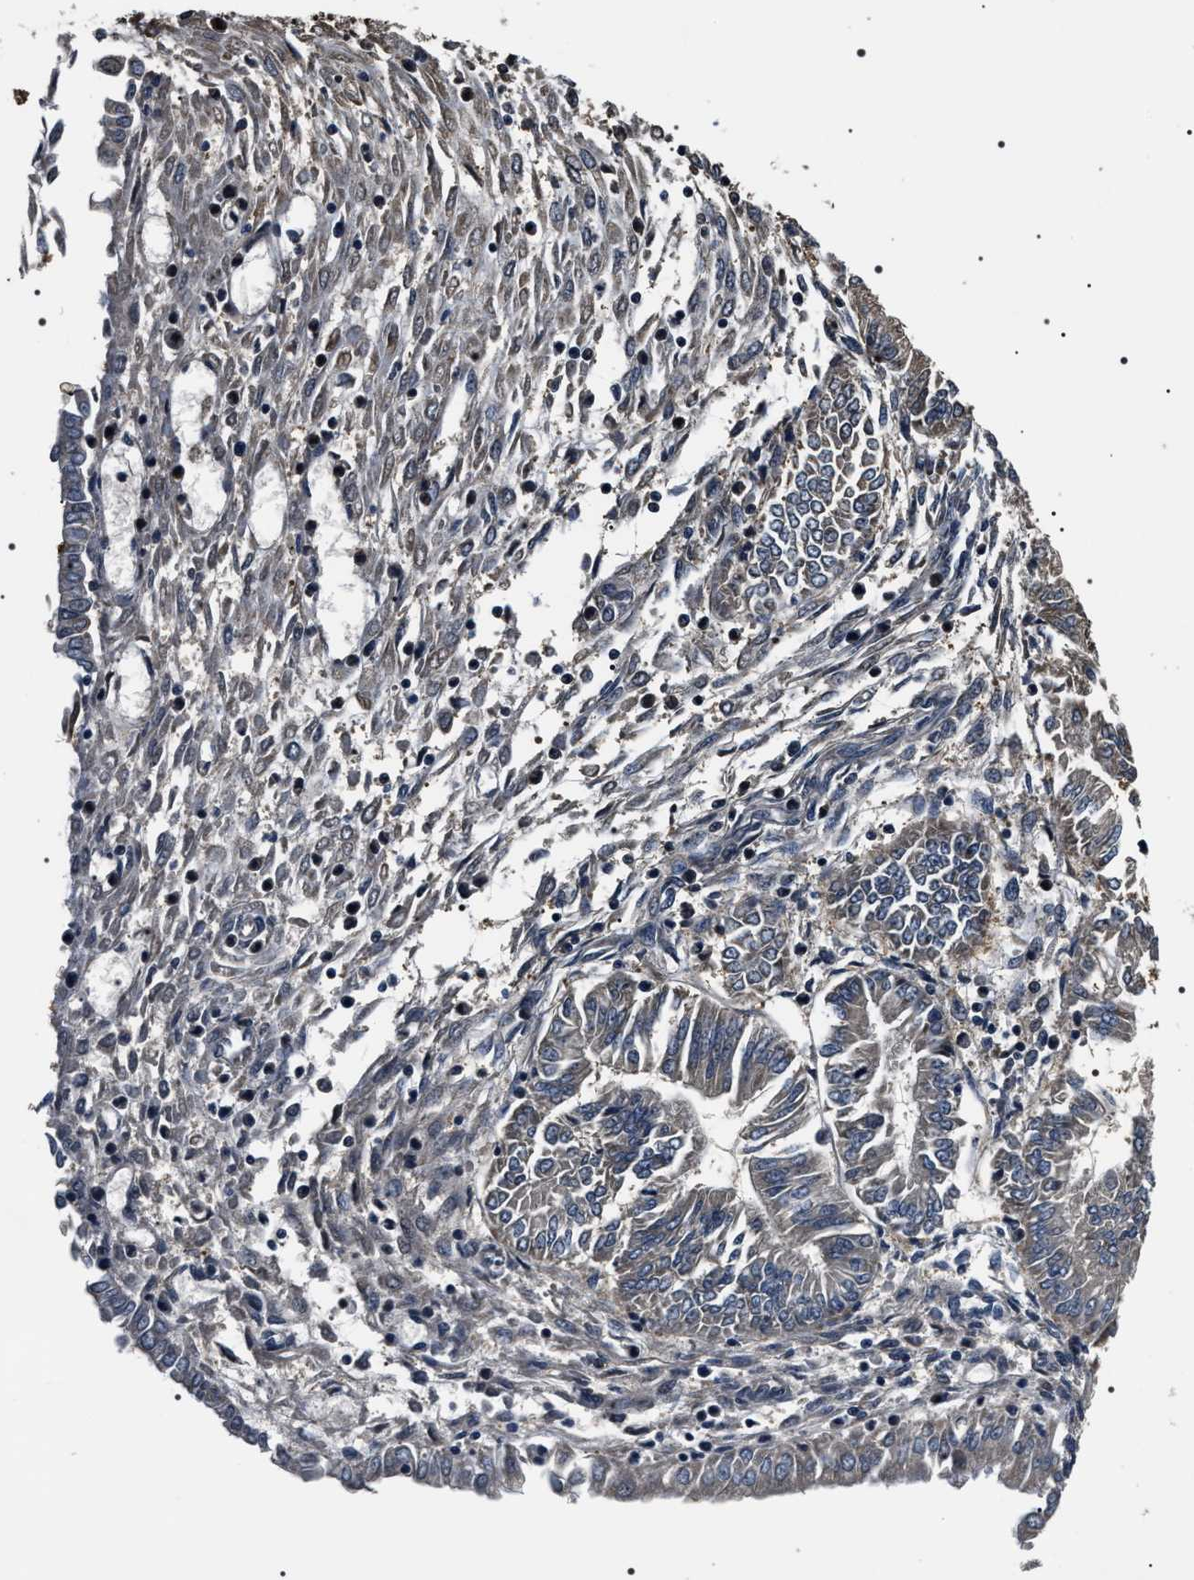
{"staining": {"intensity": "moderate", "quantity": "25%-75%", "location": "cytoplasmic/membranous"}, "tissue": "endometrial cancer", "cell_type": "Tumor cells", "image_type": "cancer", "snomed": [{"axis": "morphology", "description": "Adenocarcinoma, NOS"}, {"axis": "topography", "description": "Endometrium"}], "caption": "IHC staining of endometrial cancer (adenocarcinoma), which exhibits medium levels of moderate cytoplasmic/membranous positivity in about 25%-75% of tumor cells indicating moderate cytoplasmic/membranous protein staining. The staining was performed using DAB (3,3'-diaminobenzidine) (brown) for protein detection and nuclei were counterstained in hematoxylin (blue).", "gene": "ARHGAP22", "patient": {"sex": "female", "age": 53}}